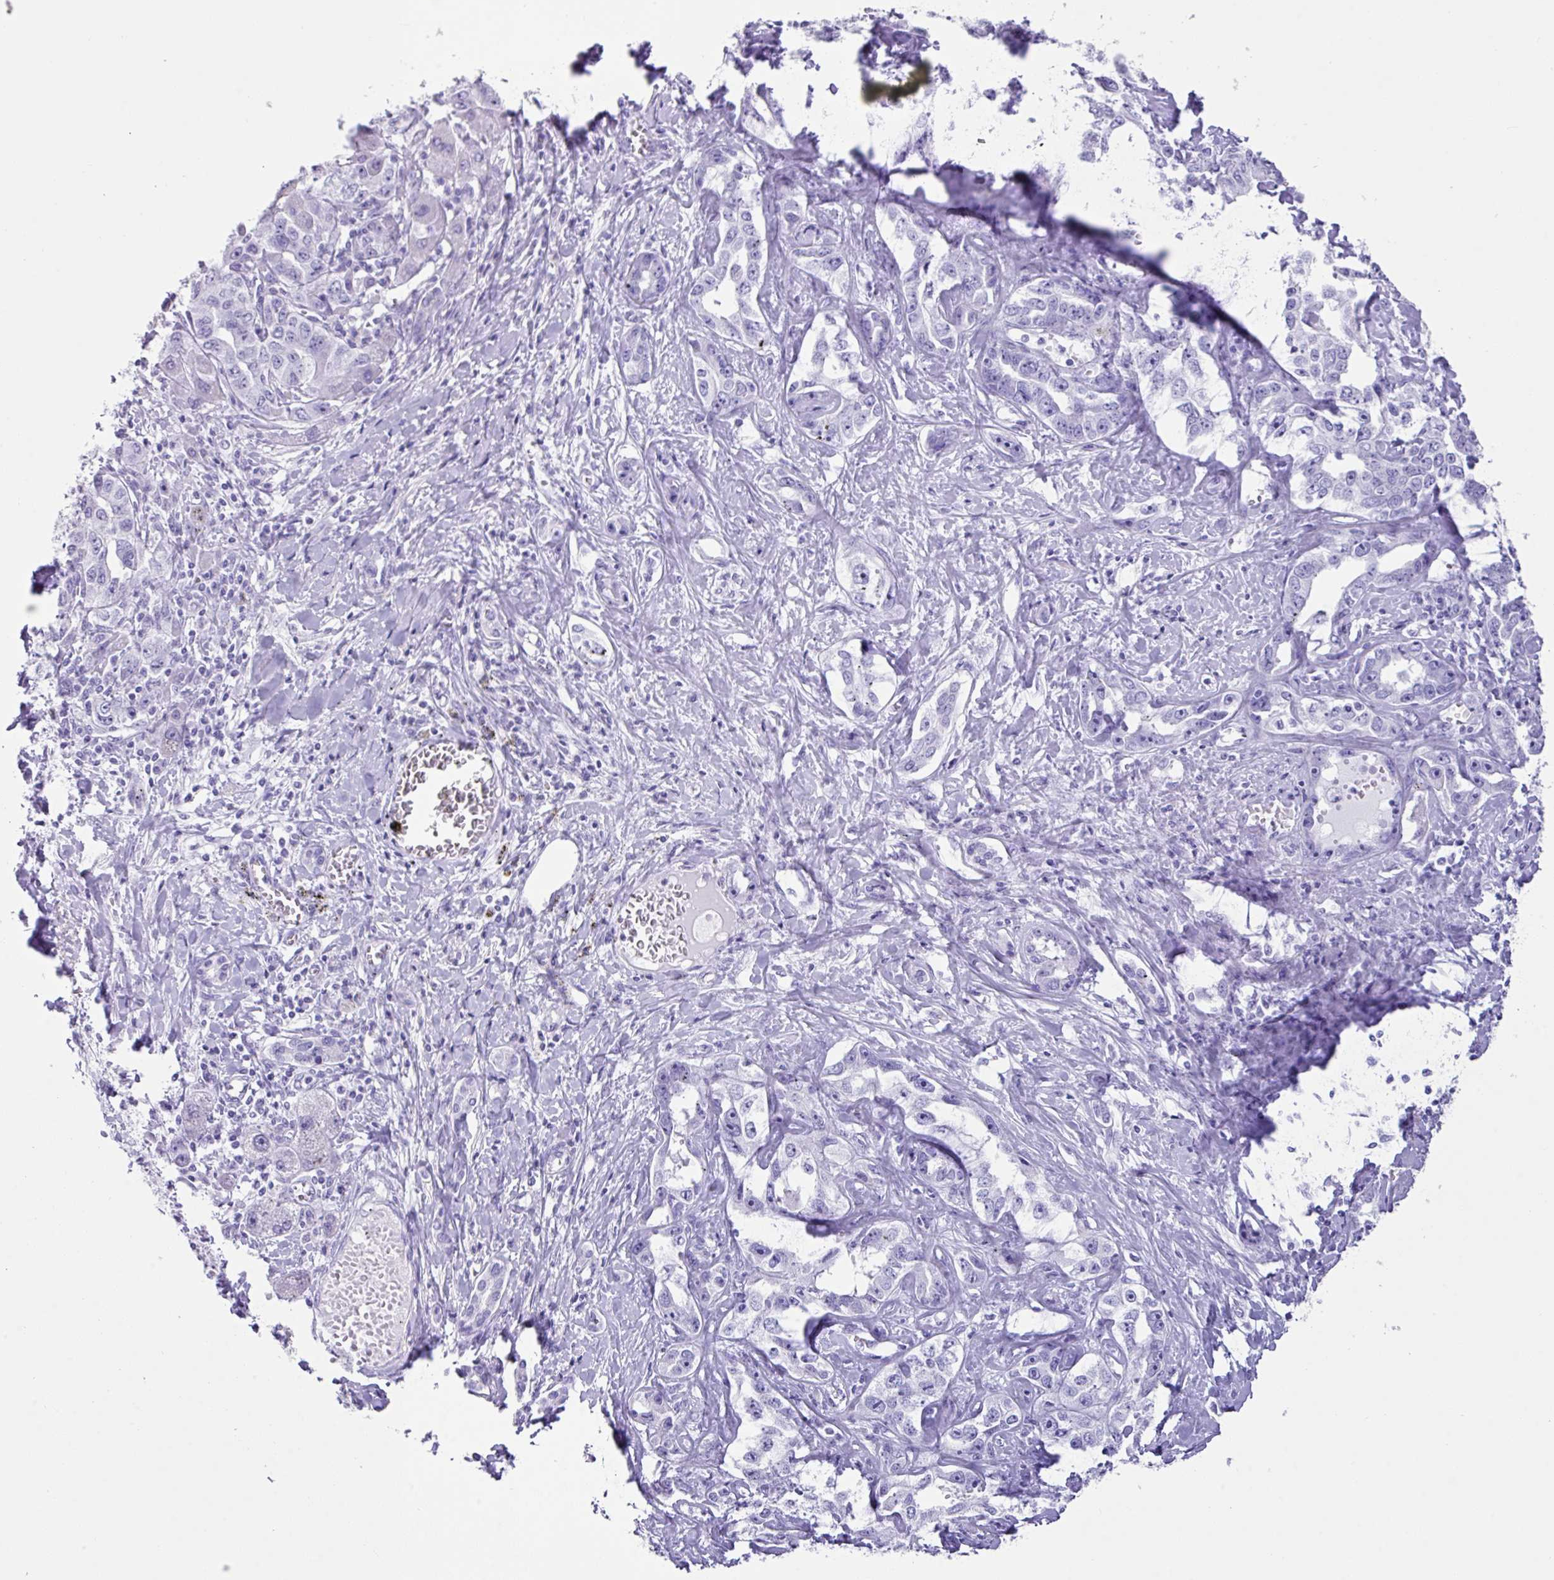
{"staining": {"intensity": "negative", "quantity": "none", "location": "none"}, "tissue": "liver cancer", "cell_type": "Tumor cells", "image_type": "cancer", "snomed": [{"axis": "morphology", "description": "Cholangiocarcinoma"}, {"axis": "topography", "description": "Liver"}], "caption": "Immunohistochemical staining of human cholangiocarcinoma (liver) demonstrates no significant staining in tumor cells.", "gene": "NCCRP1", "patient": {"sex": "male", "age": 59}}